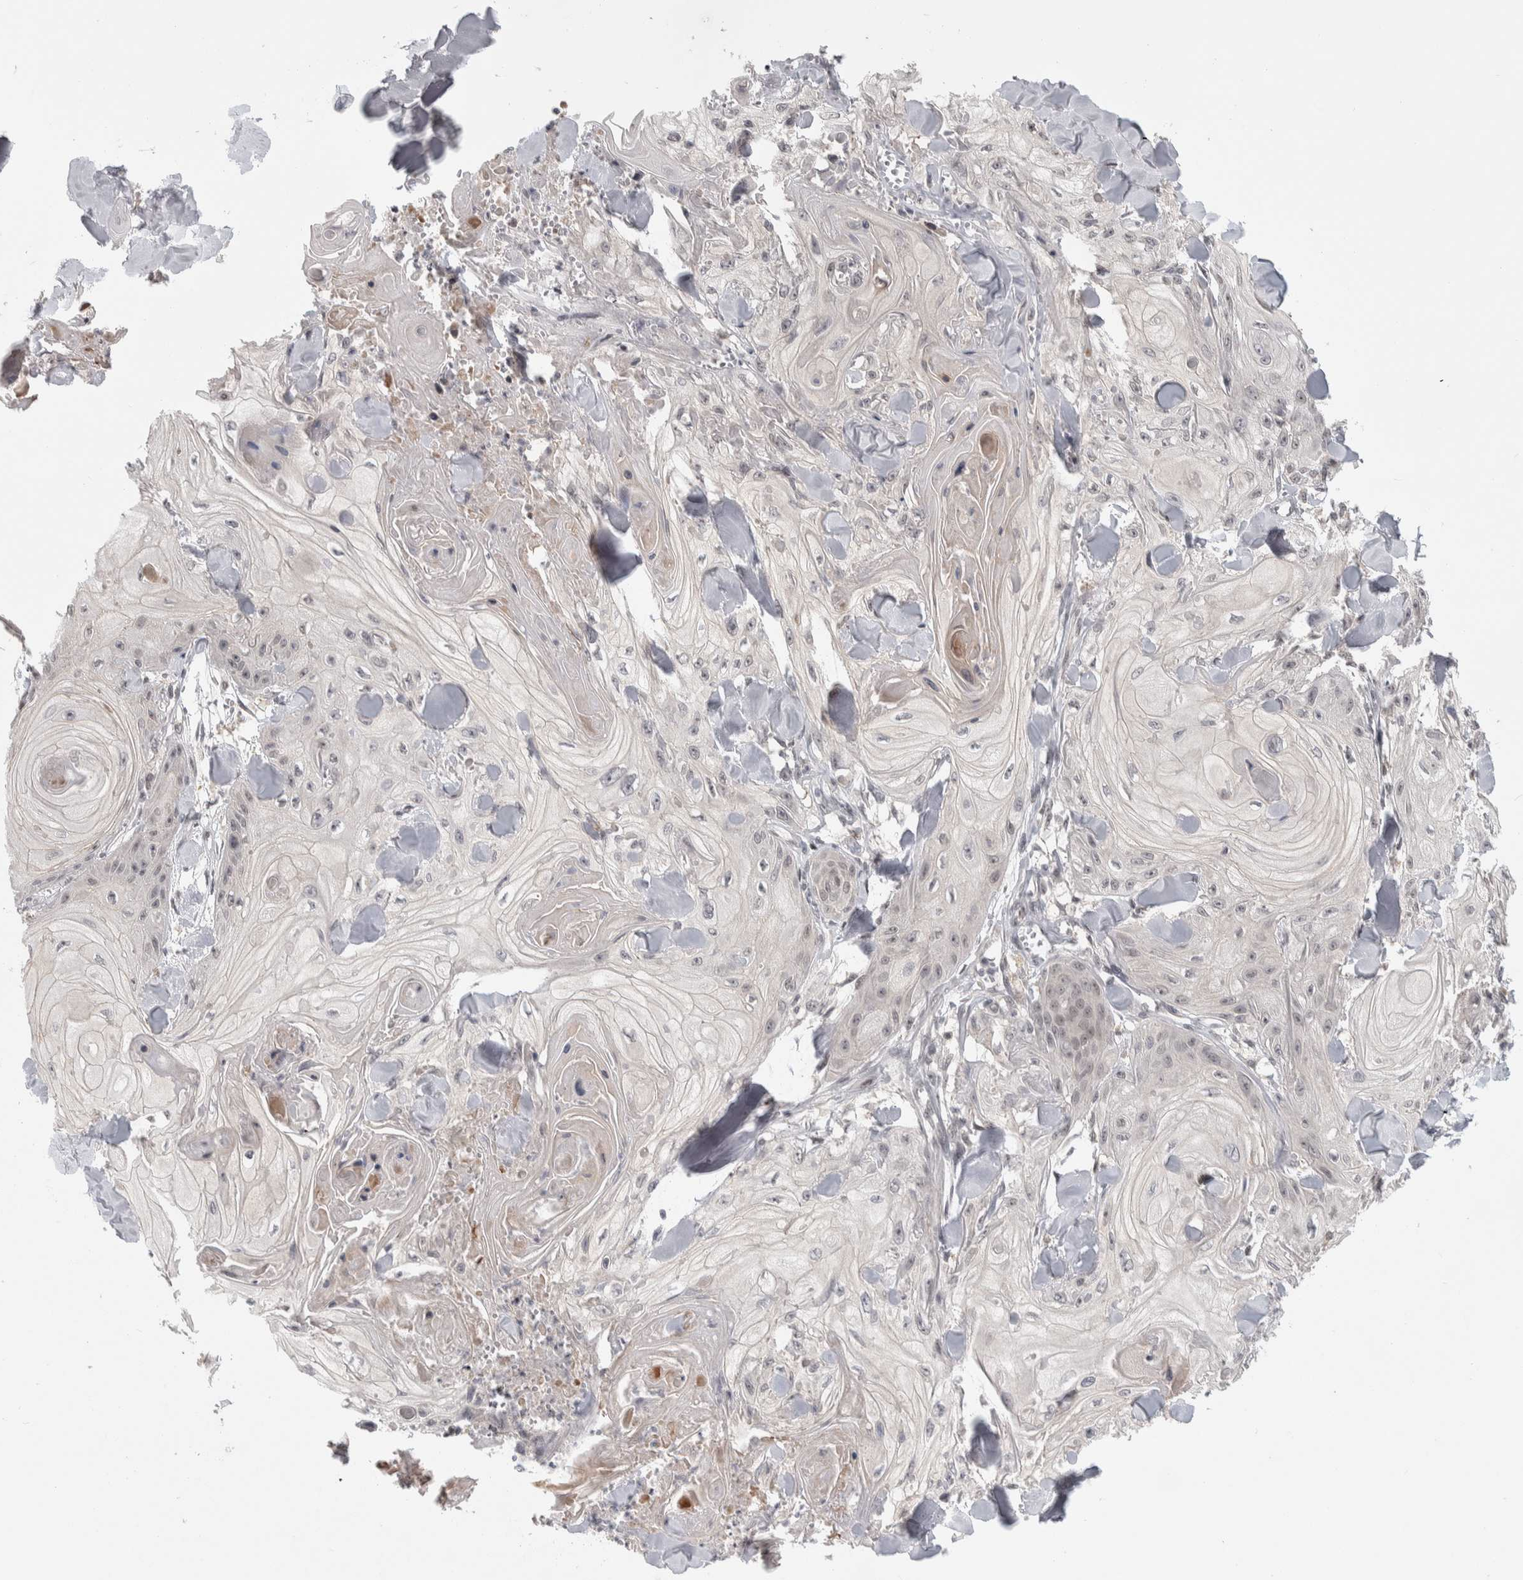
{"staining": {"intensity": "negative", "quantity": "none", "location": "none"}, "tissue": "skin cancer", "cell_type": "Tumor cells", "image_type": "cancer", "snomed": [{"axis": "morphology", "description": "Squamous cell carcinoma, NOS"}, {"axis": "topography", "description": "Skin"}], "caption": "Image shows no significant protein staining in tumor cells of skin squamous cell carcinoma.", "gene": "ZSCAN21", "patient": {"sex": "male", "age": 74}}